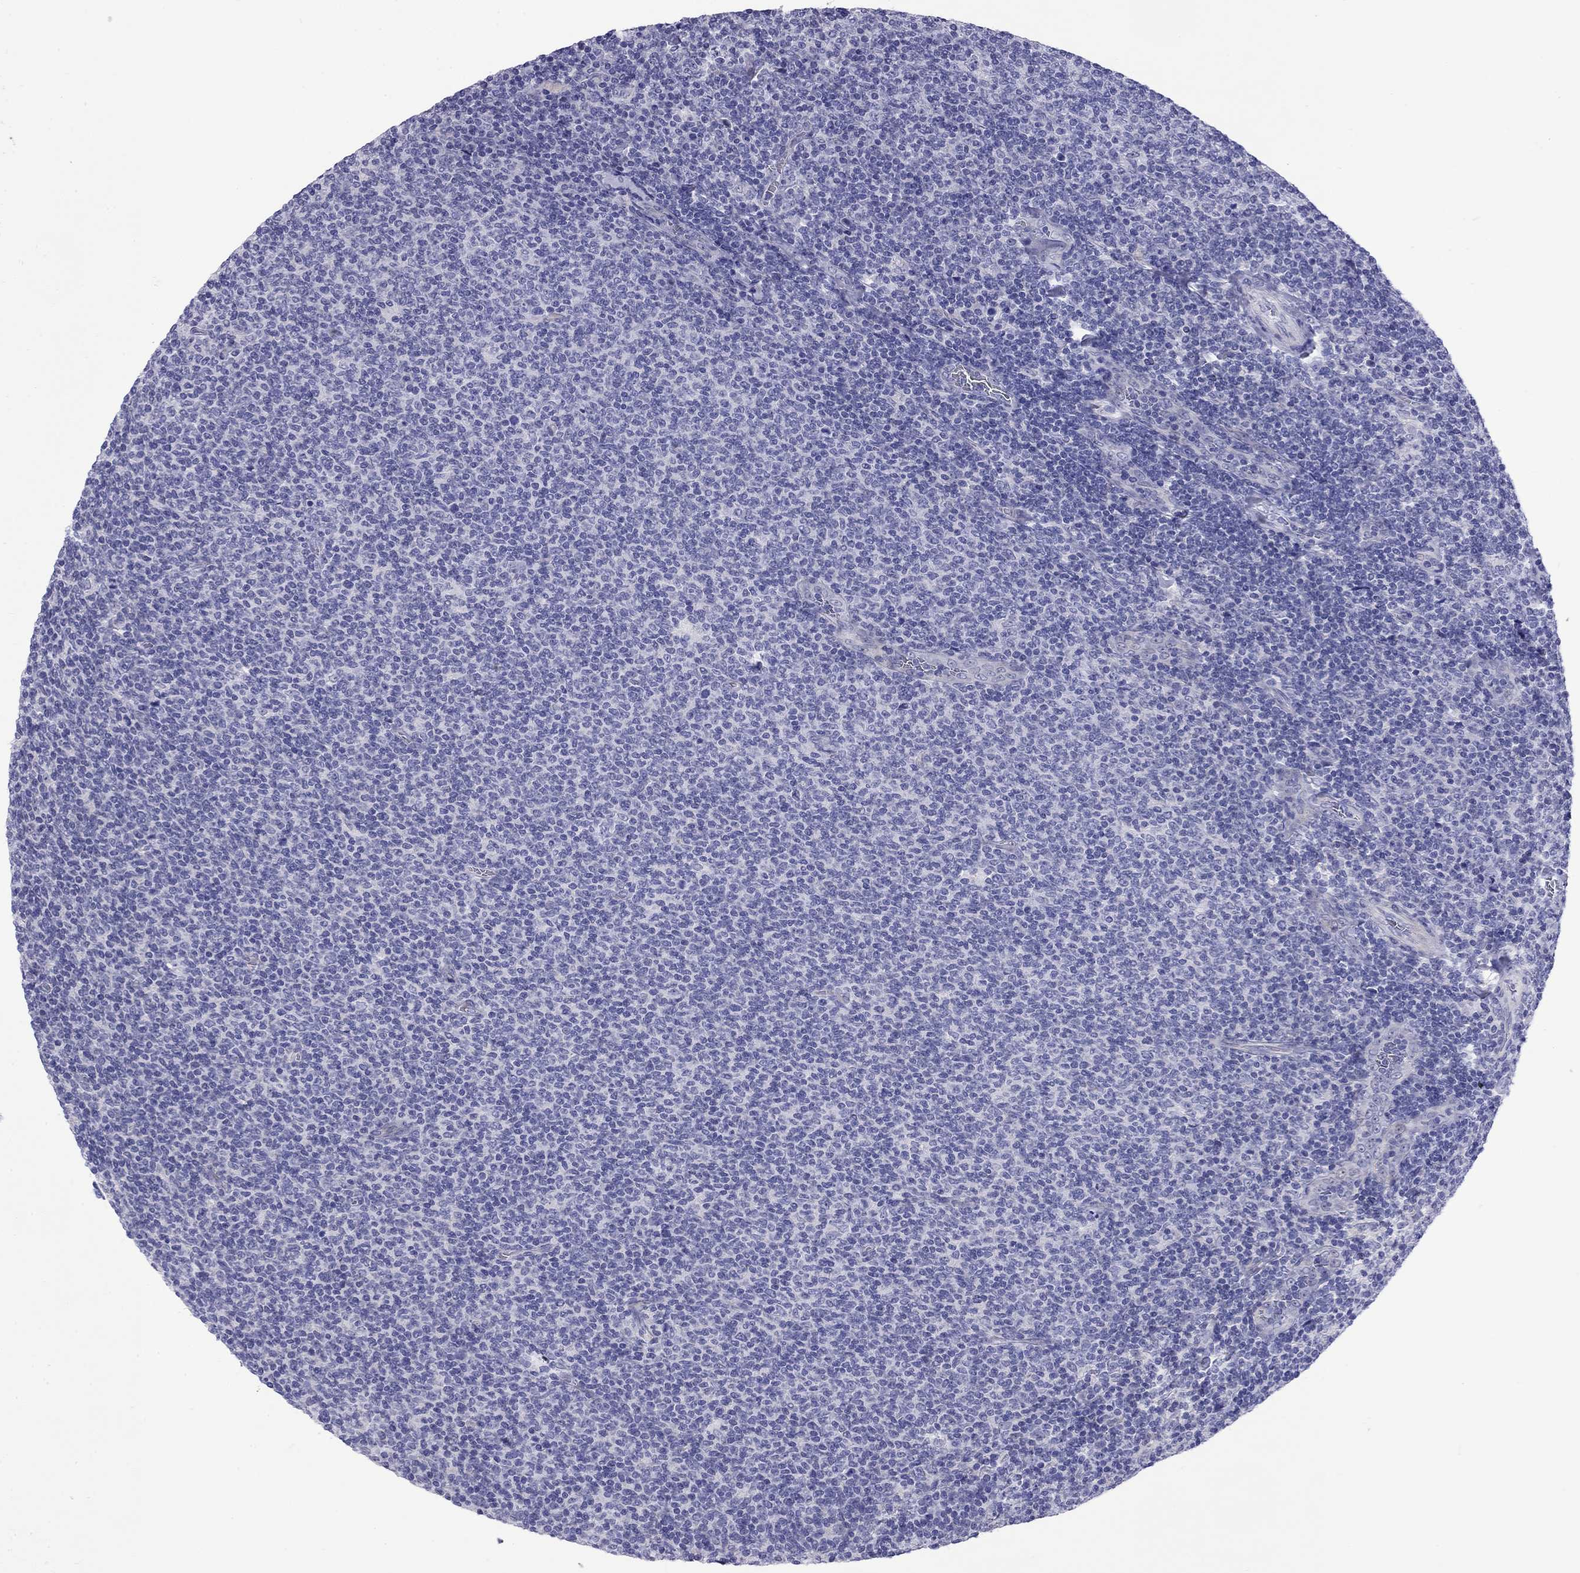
{"staining": {"intensity": "negative", "quantity": "none", "location": "none"}, "tissue": "lymphoma", "cell_type": "Tumor cells", "image_type": "cancer", "snomed": [{"axis": "morphology", "description": "Malignant lymphoma, non-Hodgkin's type, Low grade"}, {"axis": "topography", "description": "Lymph node"}], "caption": "High power microscopy micrograph of an immunohistochemistry micrograph of lymphoma, revealing no significant expression in tumor cells. (DAB (3,3'-diaminobenzidine) IHC, high magnification).", "gene": "CMYA5", "patient": {"sex": "male", "age": 52}}